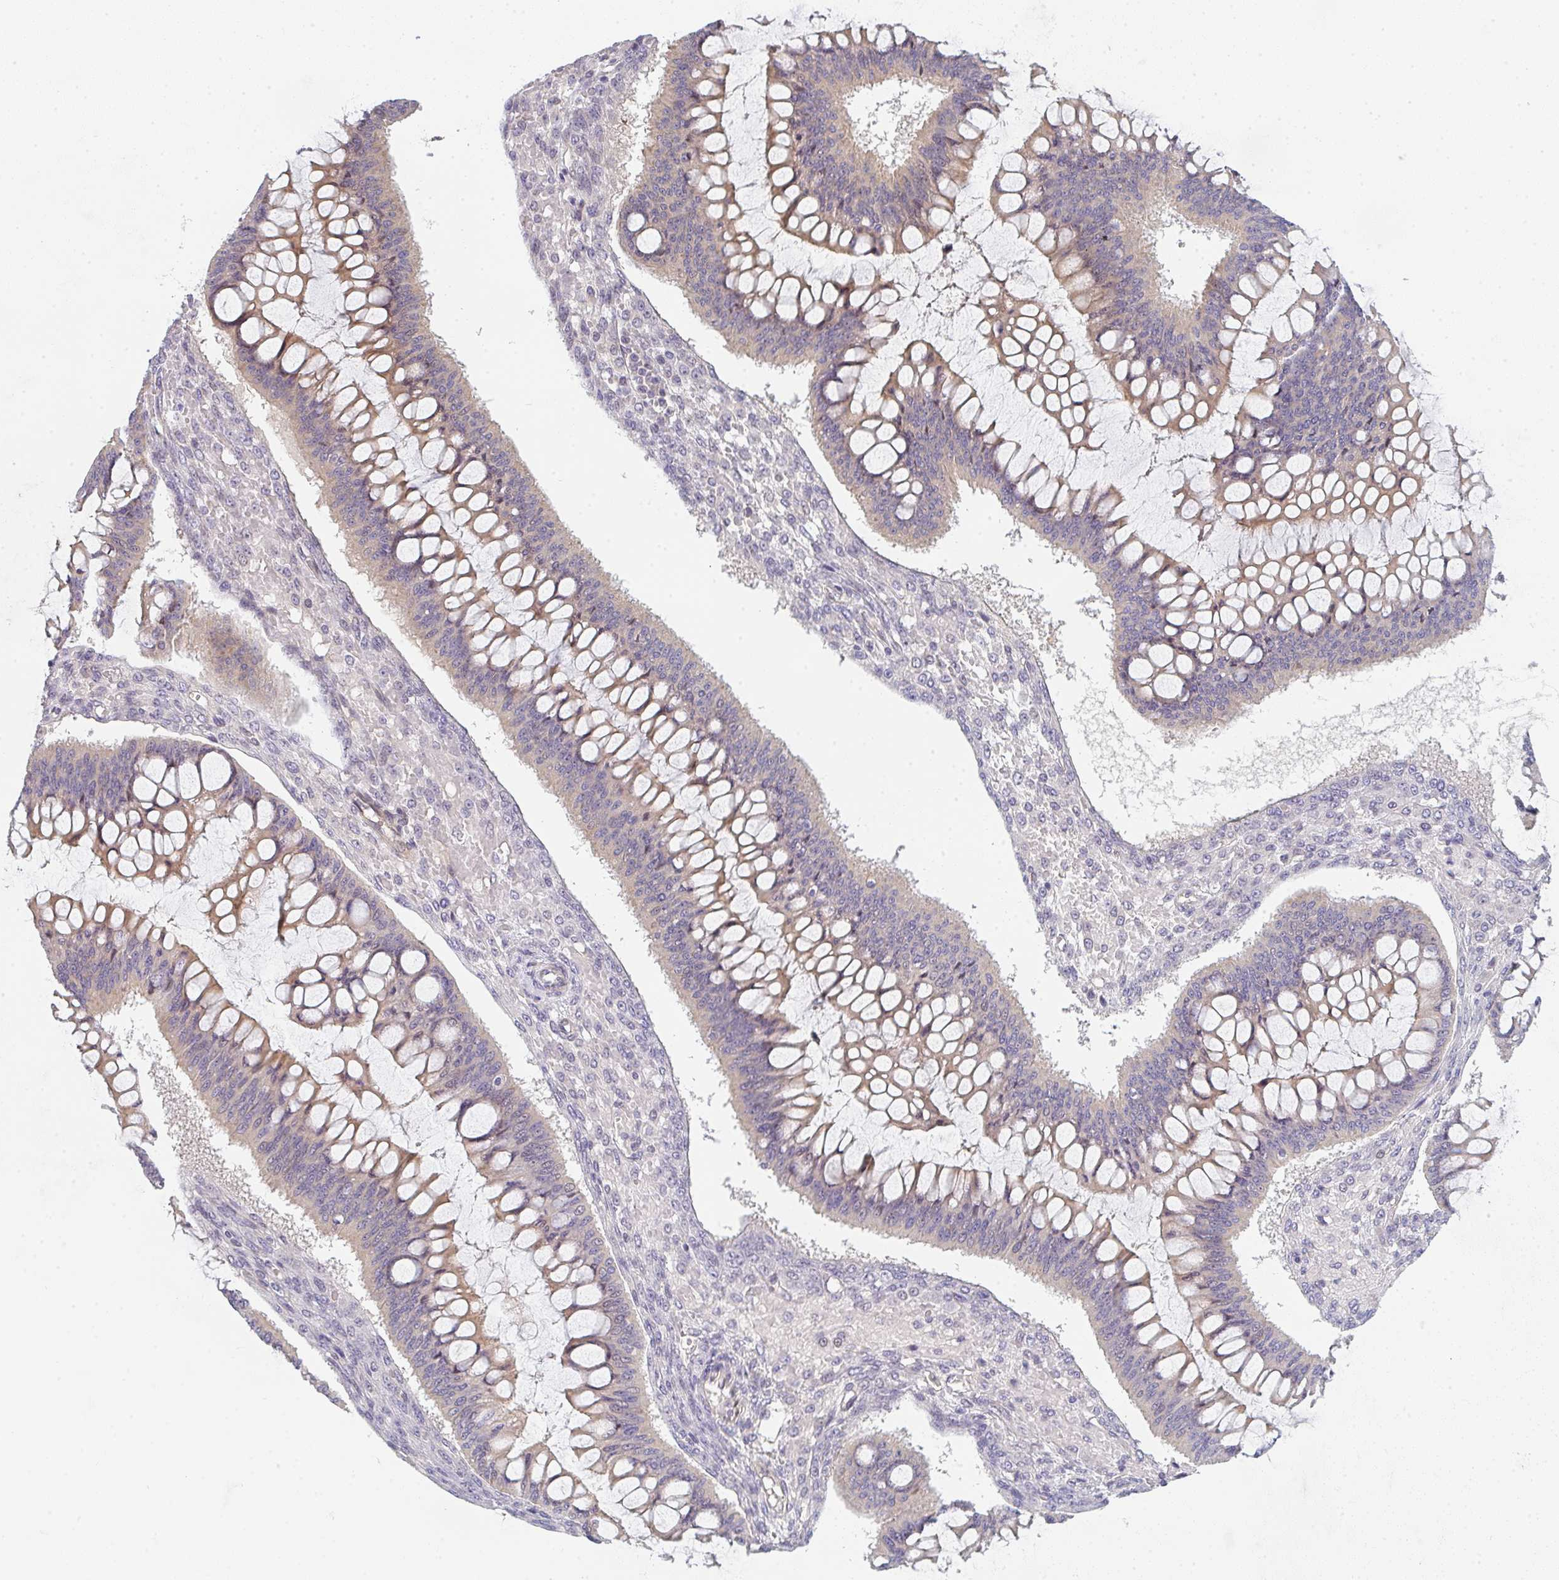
{"staining": {"intensity": "weak", "quantity": ">75%", "location": "cytoplasmic/membranous"}, "tissue": "ovarian cancer", "cell_type": "Tumor cells", "image_type": "cancer", "snomed": [{"axis": "morphology", "description": "Cystadenocarcinoma, mucinous, NOS"}, {"axis": "topography", "description": "Ovary"}], "caption": "Protein analysis of ovarian cancer tissue exhibits weak cytoplasmic/membranous positivity in about >75% of tumor cells.", "gene": "TNFRSF10A", "patient": {"sex": "female", "age": 73}}